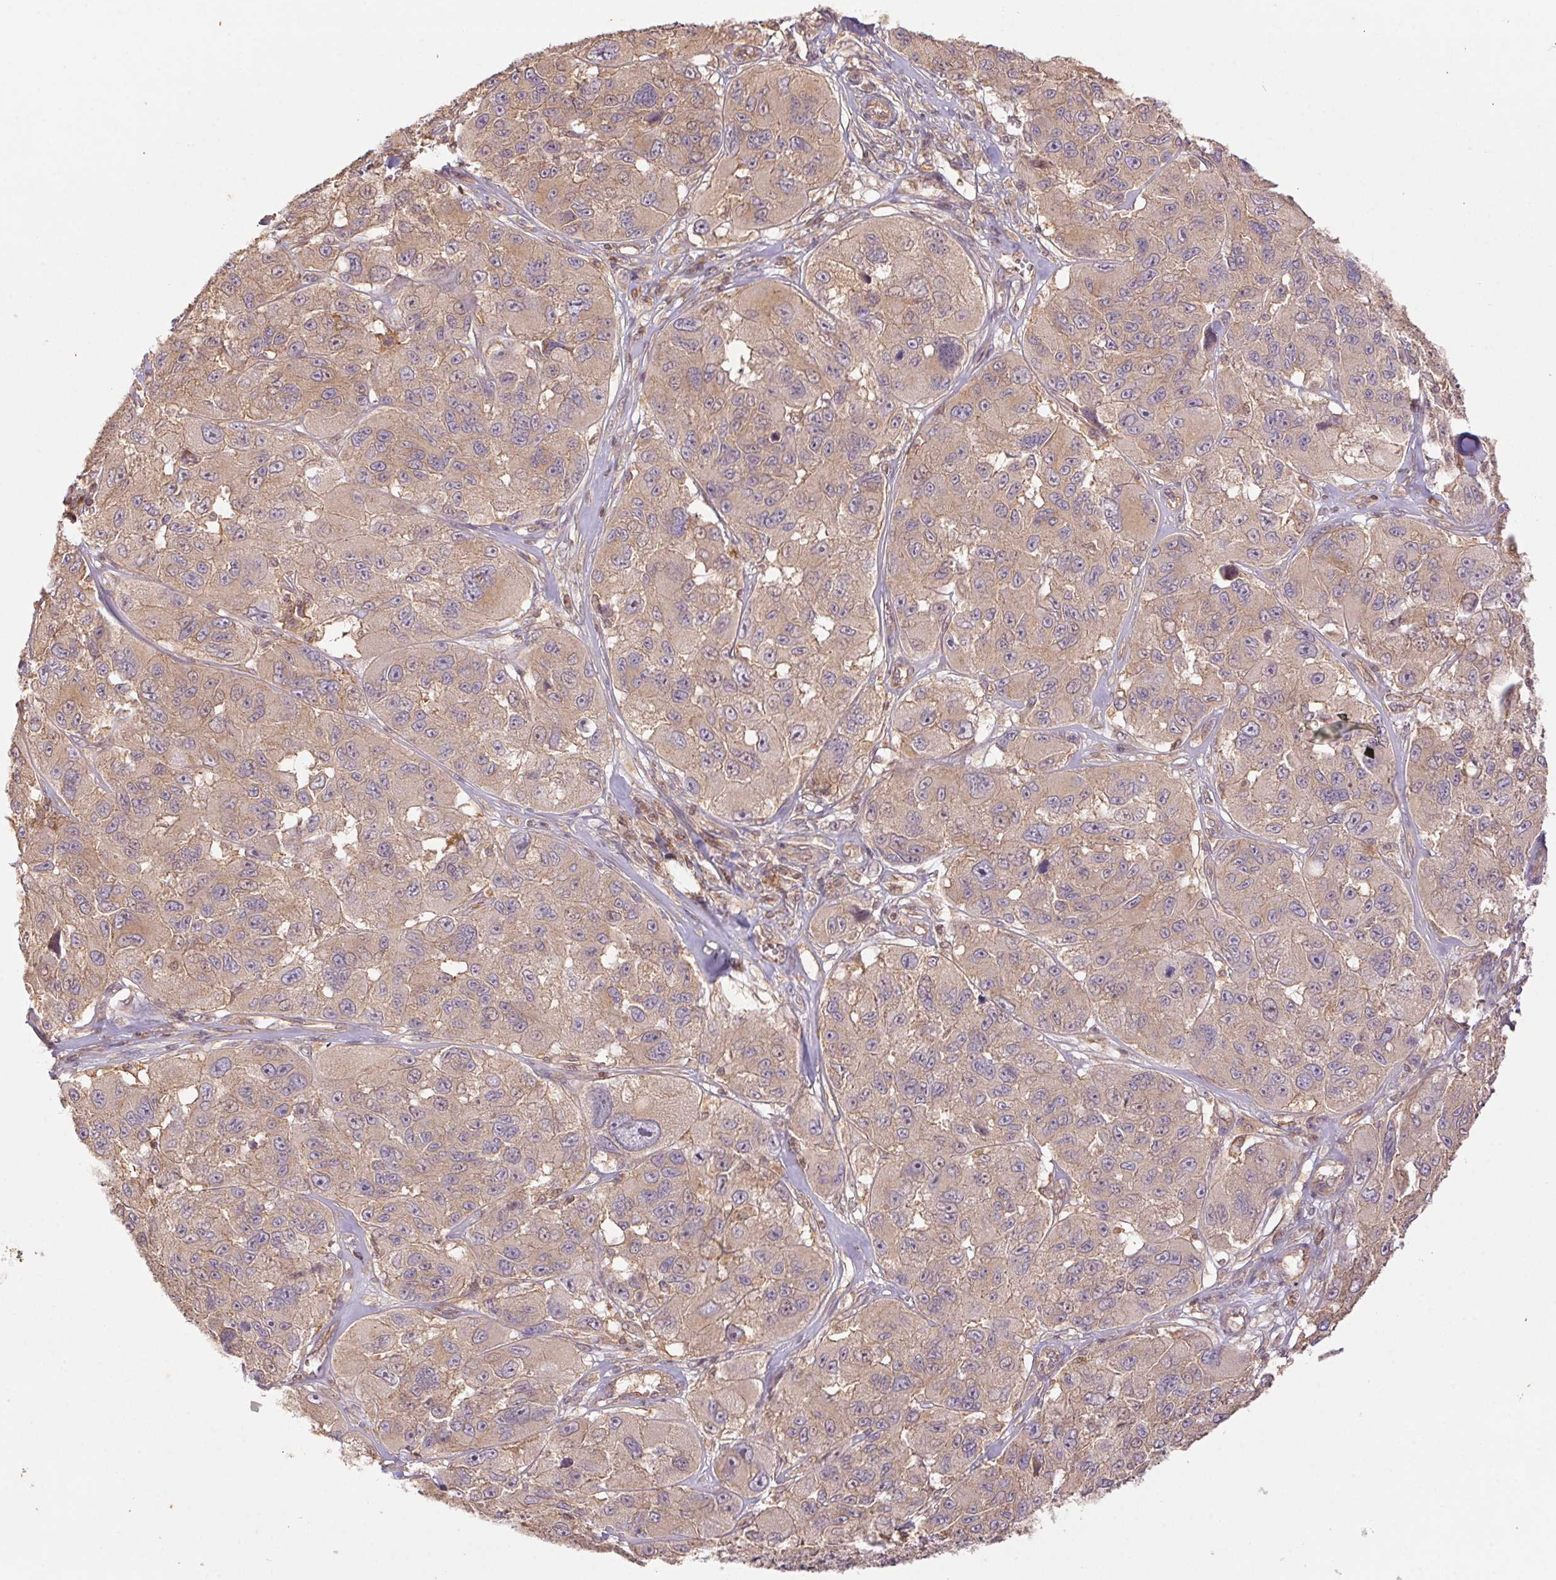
{"staining": {"intensity": "weak", "quantity": ">75%", "location": "cytoplasmic/membranous"}, "tissue": "melanoma", "cell_type": "Tumor cells", "image_type": "cancer", "snomed": [{"axis": "morphology", "description": "Malignant melanoma, NOS"}, {"axis": "topography", "description": "Skin"}], "caption": "An IHC micrograph of neoplastic tissue is shown. Protein staining in brown shows weak cytoplasmic/membranous positivity in malignant melanoma within tumor cells.", "gene": "TUBA3D", "patient": {"sex": "female", "age": 66}}